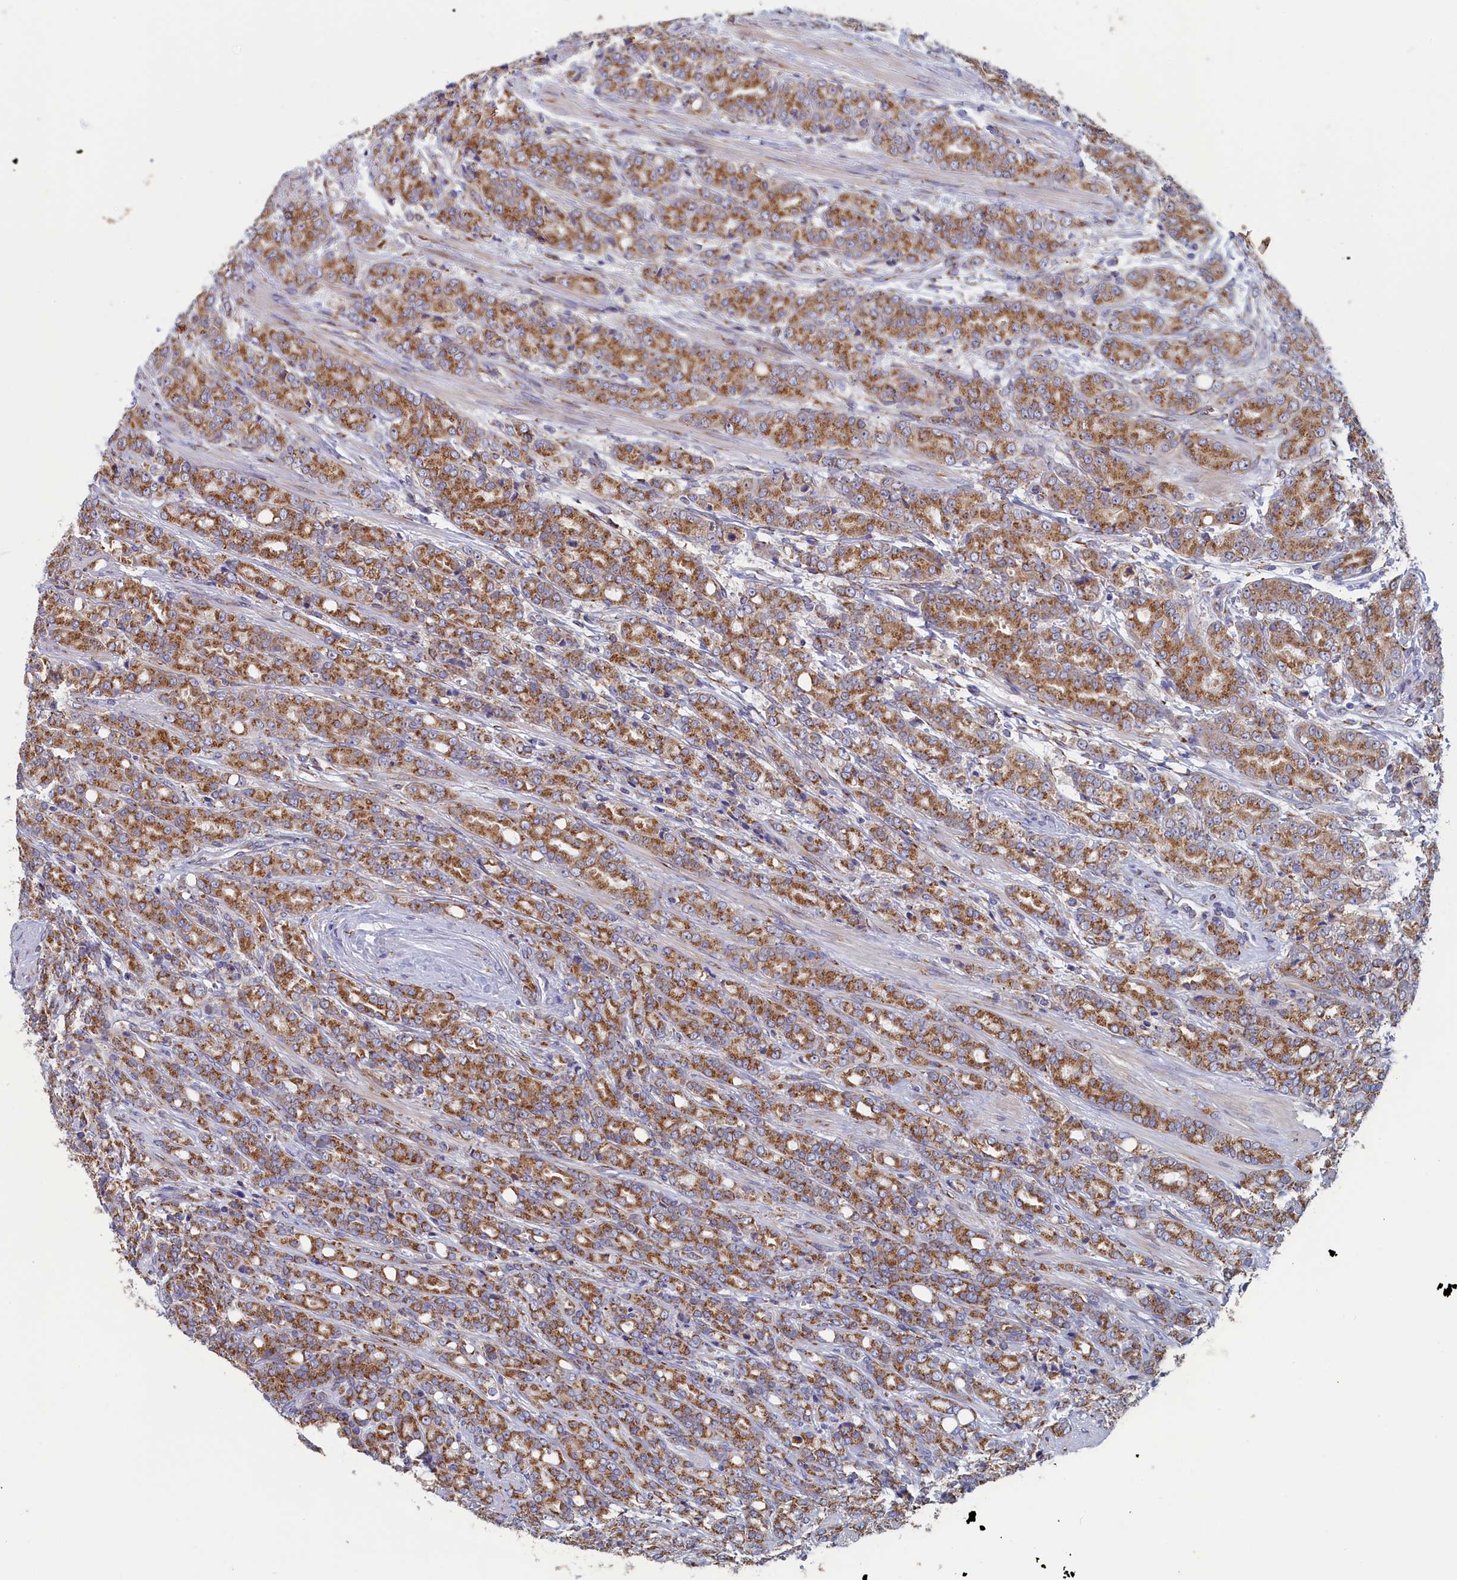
{"staining": {"intensity": "moderate", "quantity": ">75%", "location": "cytoplasmic/membranous"}, "tissue": "prostate cancer", "cell_type": "Tumor cells", "image_type": "cancer", "snomed": [{"axis": "morphology", "description": "Adenocarcinoma, High grade"}, {"axis": "topography", "description": "Prostate"}], "caption": "The image displays immunohistochemical staining of prostate cancer. There is moderate cytoplasmic/membranous expression is identified in approximately >75% of tumor cells.", "gene": "CCDC68", "patient": {"sex": "male", "age": 62}}